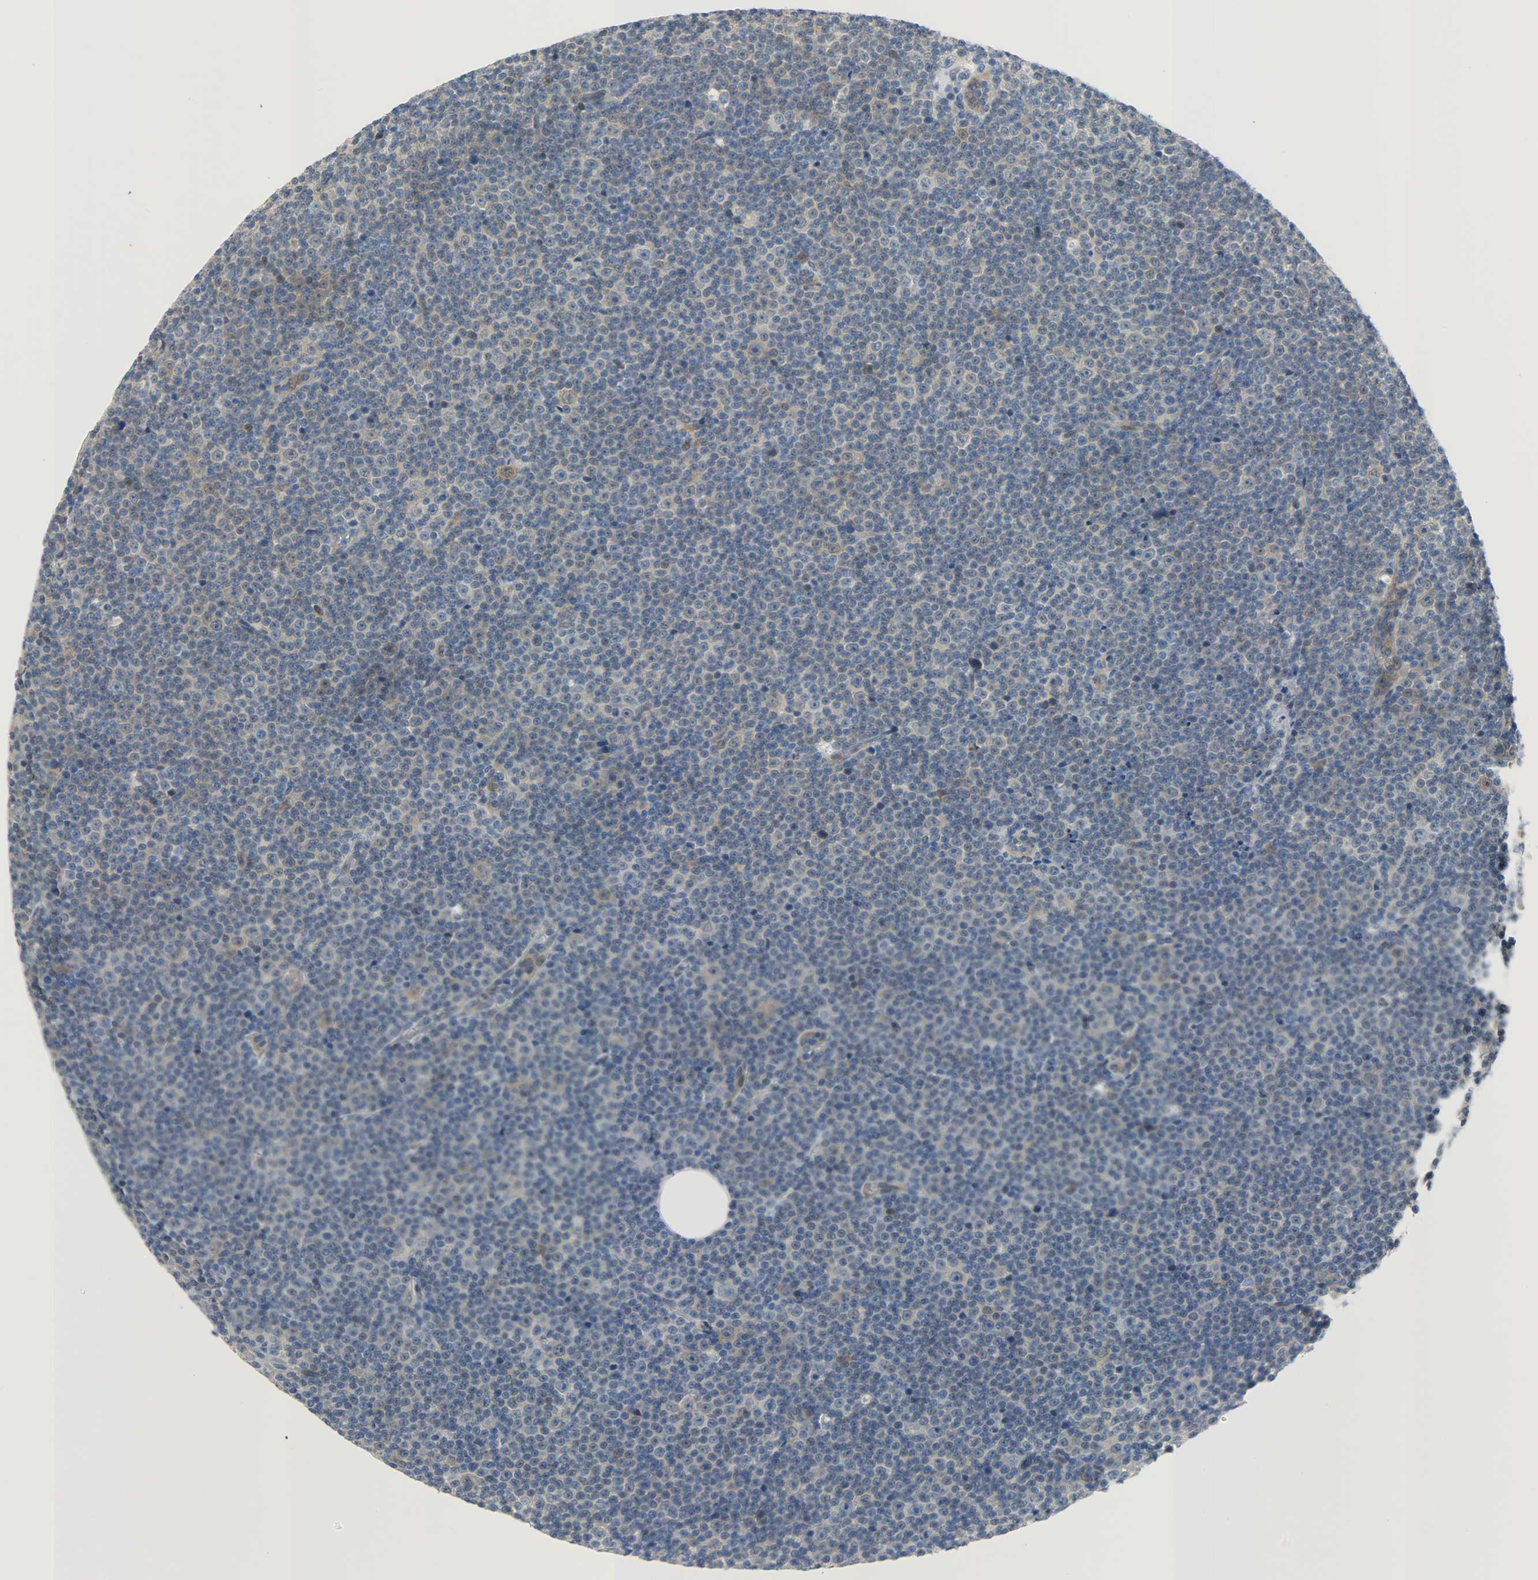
{"staining": {"intensity": "weak", "quantity": "<25%", "location": "cytoplasmic/membranous"}, "tissue": "lymphoma", "cell_type": "Tumor cells", "image_type": "cancer", "snomed": [{"axis": "morphology", "description": "Malignant lymphoma, non-Hodgkin's type, Low grade"}, {"axis": "topography", "description": "Lymph node"}], "caption": "Immunohistochemistry (IHC) histopathology image of human lymphoma stained for a protein (brown), which shows no positivity in tumor cells. (DAB (3,3'-diaminobenzidine) immunohistochemistry (IHC) with hematoxylin counter stain).", "gene": "EIF4EBP1", "patient": {"sex": "female", "age": 67}}